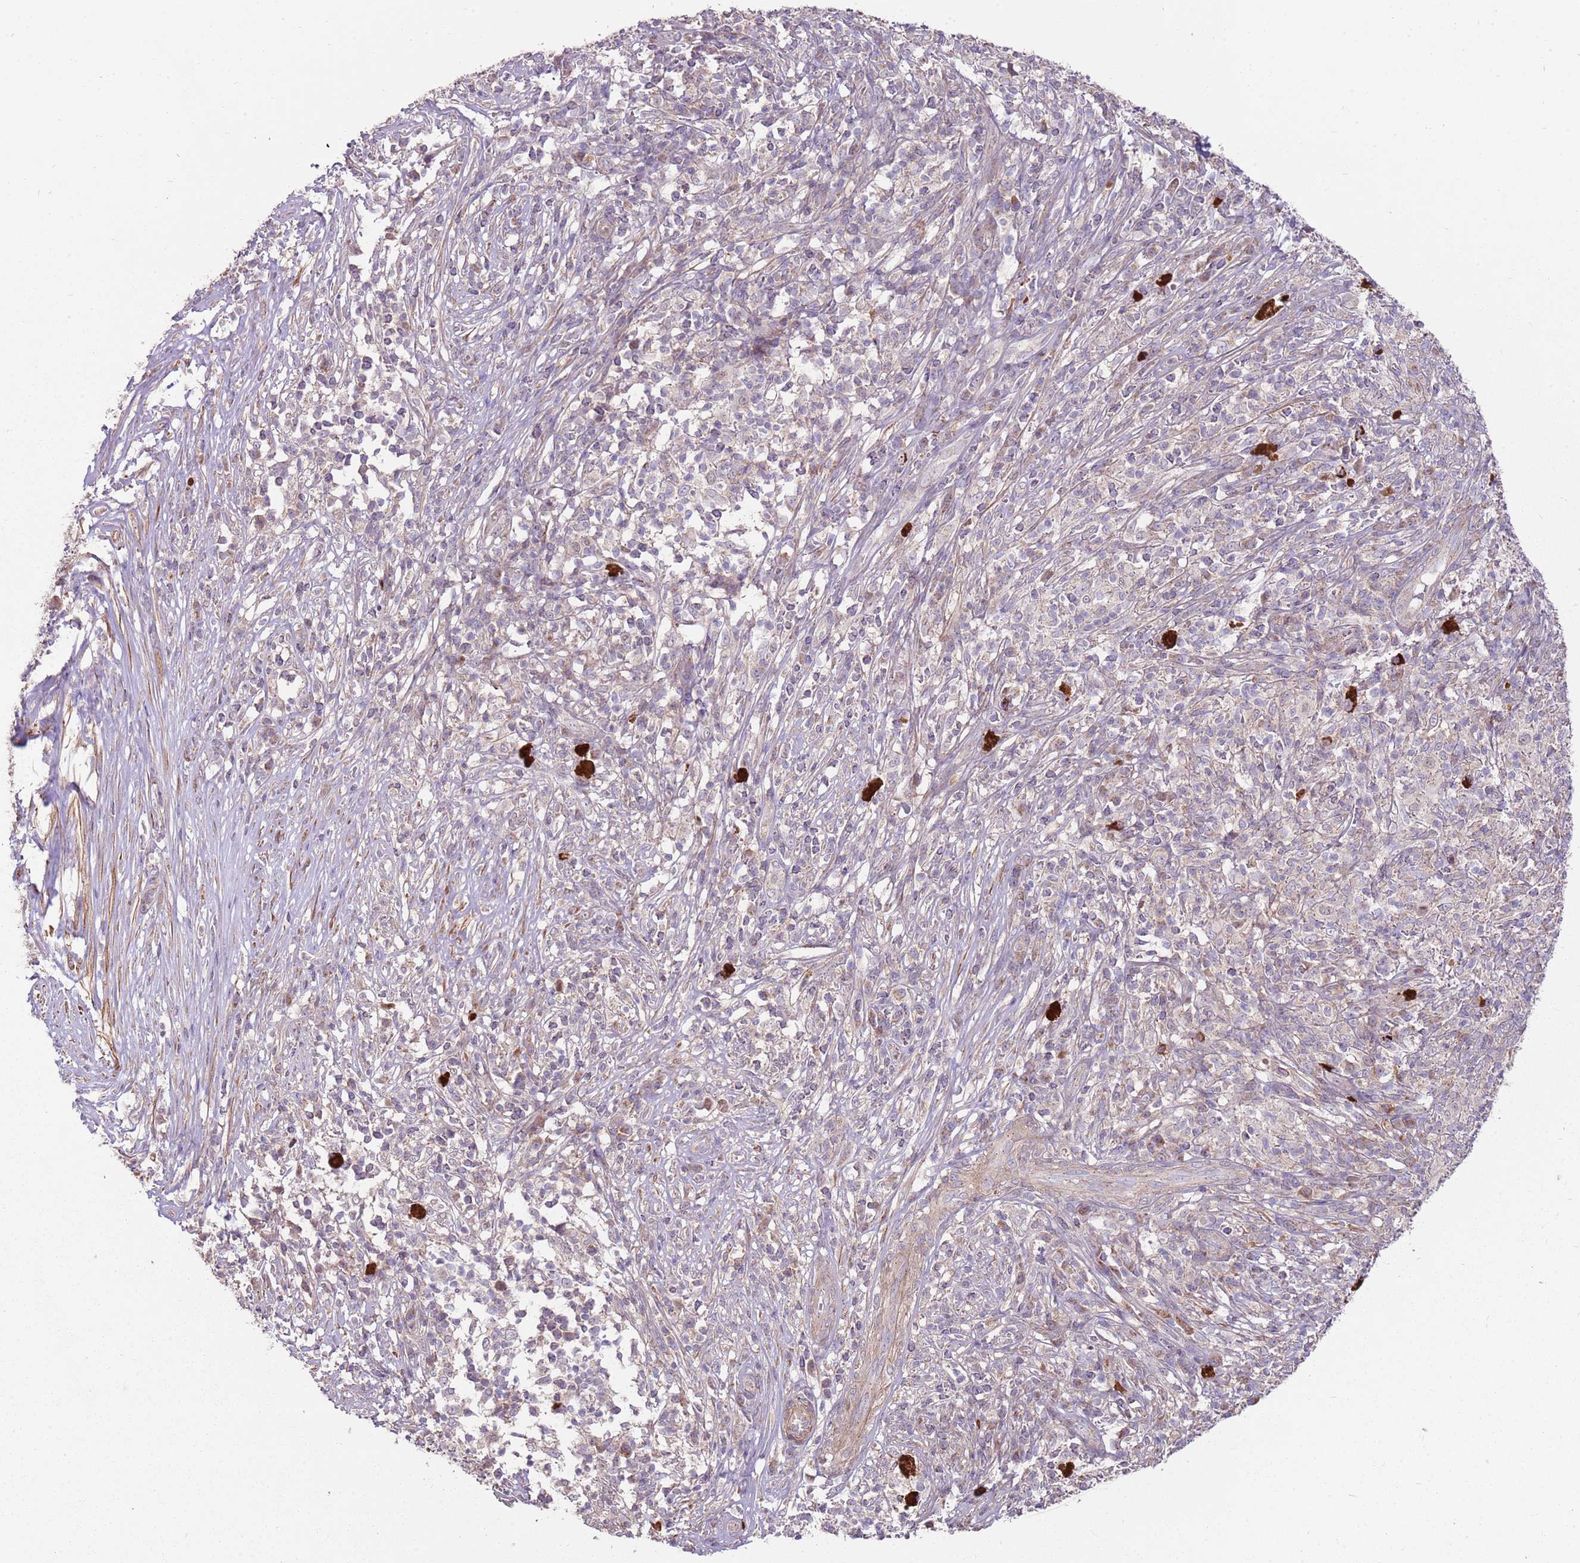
{"staining": {"intensity": "negative", "quantity": "none", "location": "none"}, "tissue": "melanoma", "cell_type": "Tumor cells", "image_type": "cancer", "snomed": [{"axis": "morphology", "description": "Malignant melanoma, NOS"}, {"axis": "topography", "description": "Skin"}], "caption": "This is an immunohistochemistry micrograph of malignant melanoma. There is no positivity in tumor cells.", "gene": "SPATA31D1", "patient": {"sex": "male", "age": 66}}